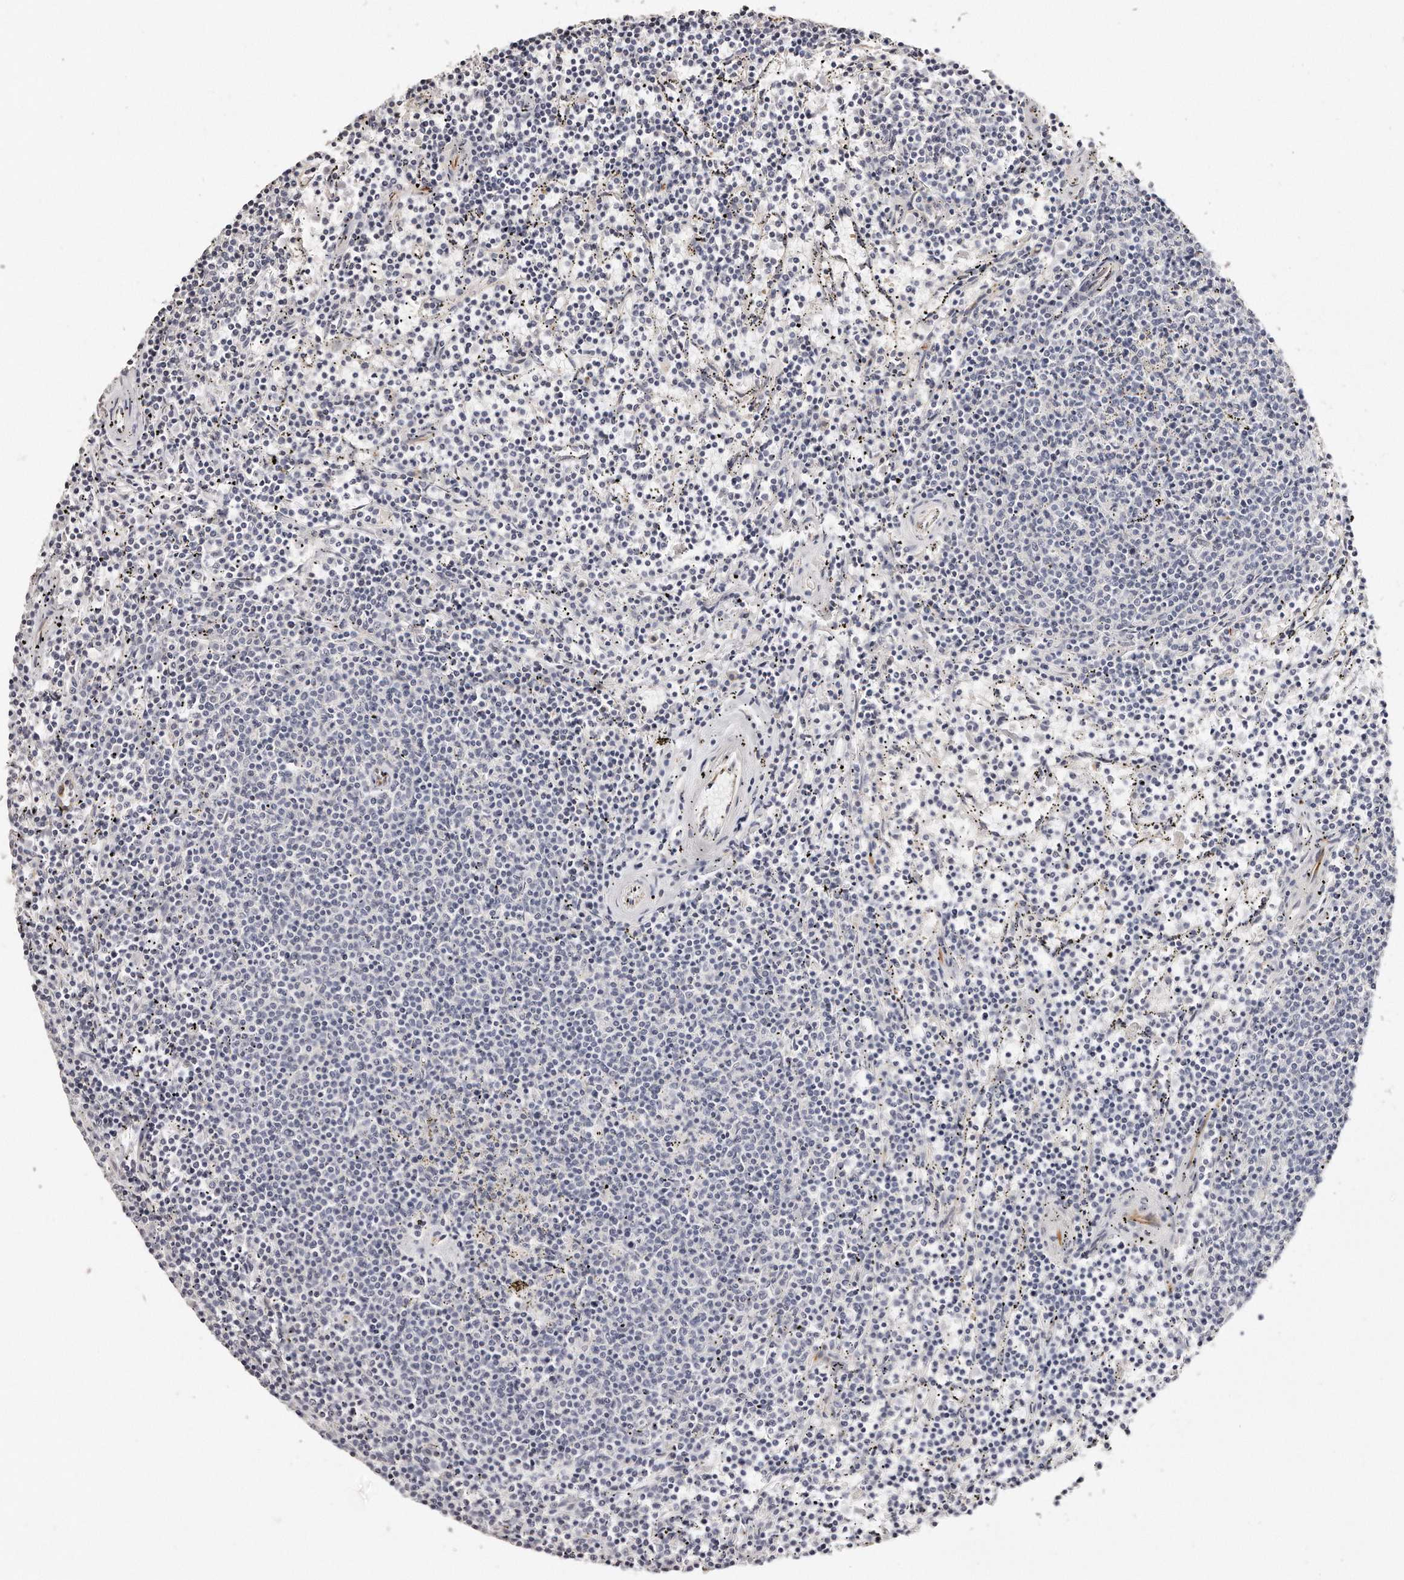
{"staining": {"intensity": "negative", "quantity": "none", "location": "none"}, "tissue": "lymphoma", "cell_type": "Tumor cells", "image_type": "cancer", "snomed": [{"axis": "morphology", "description": "Malignant lymphoma, non-Hodgkin's type, Low grade"}, {"axis": "topography", "description": "Spleen"}], "caption": "This is a micrograph of immunohistochemistry (IHC) staining of lymphoma, which shows no expression in tumor cells. (DAB immunohistochemistry with hematoxylin counter stain).", "gene": "ZYG11A", "patient": {"sex": "female", "age": 50}}